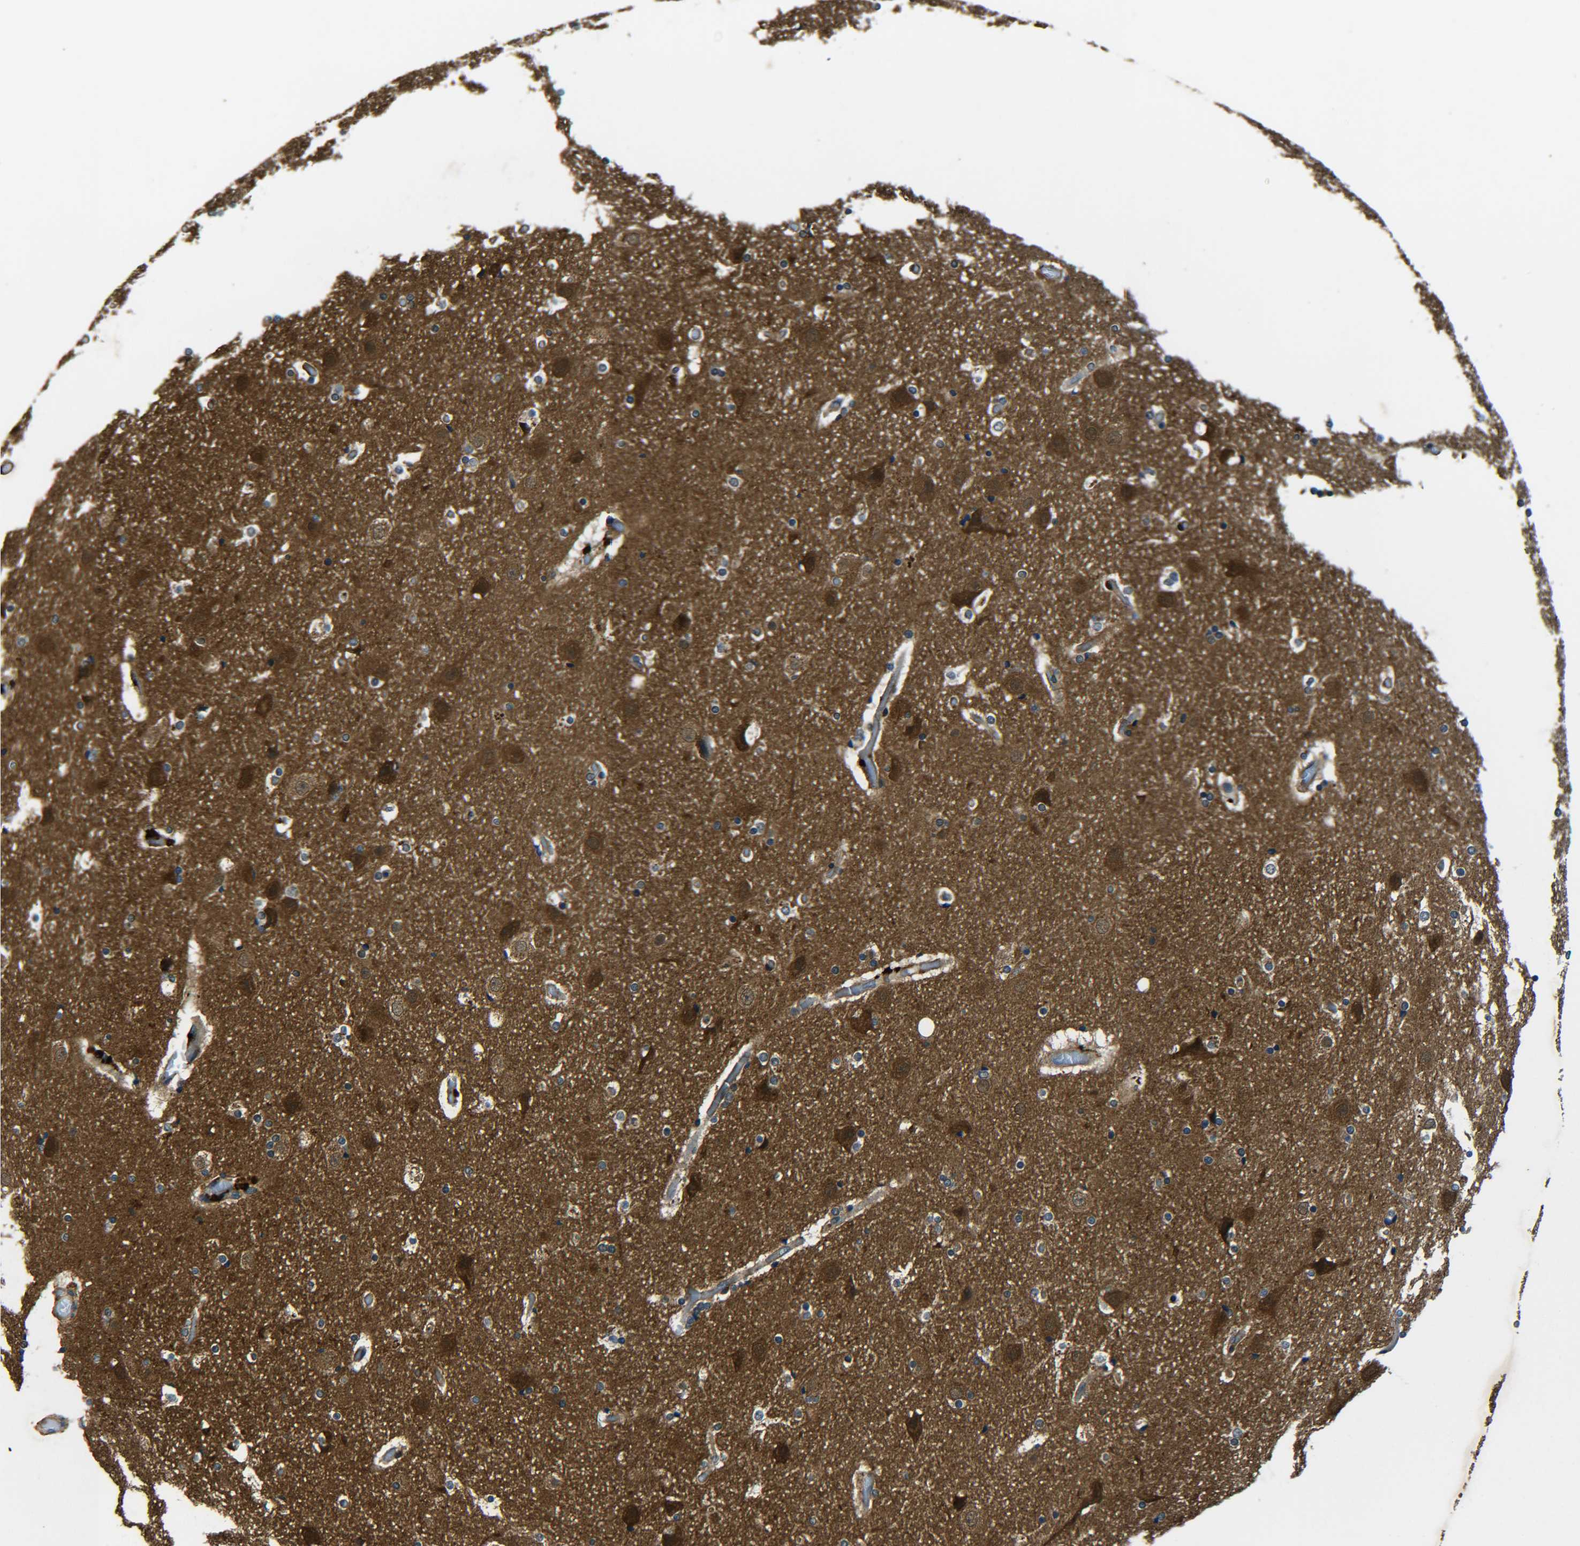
{"staining": {"intensity": "weak", "quantity": ">75%", "location": "cytoplasmic/membranous"}, "tissue": "cerebral cortex", "cell_type": "Endothelial cells", "image_type": "normal", "snomed": [{"axis": "morphology", "description": "Normal tissue, NOS"}, {"axis": "topography", "description": "Cerebral cortex"}], "caption": "Weak cytoplasmic/membranous protein expression is present in about >75% of endothelial cells in cerebral cortex. The staining is performed using DAB brown chromogen to label protein expression. The nuclei are counter-stained blue using hematoxylin.", "gene": "PREB", "patient": {"sex": "male", "age": 57}}